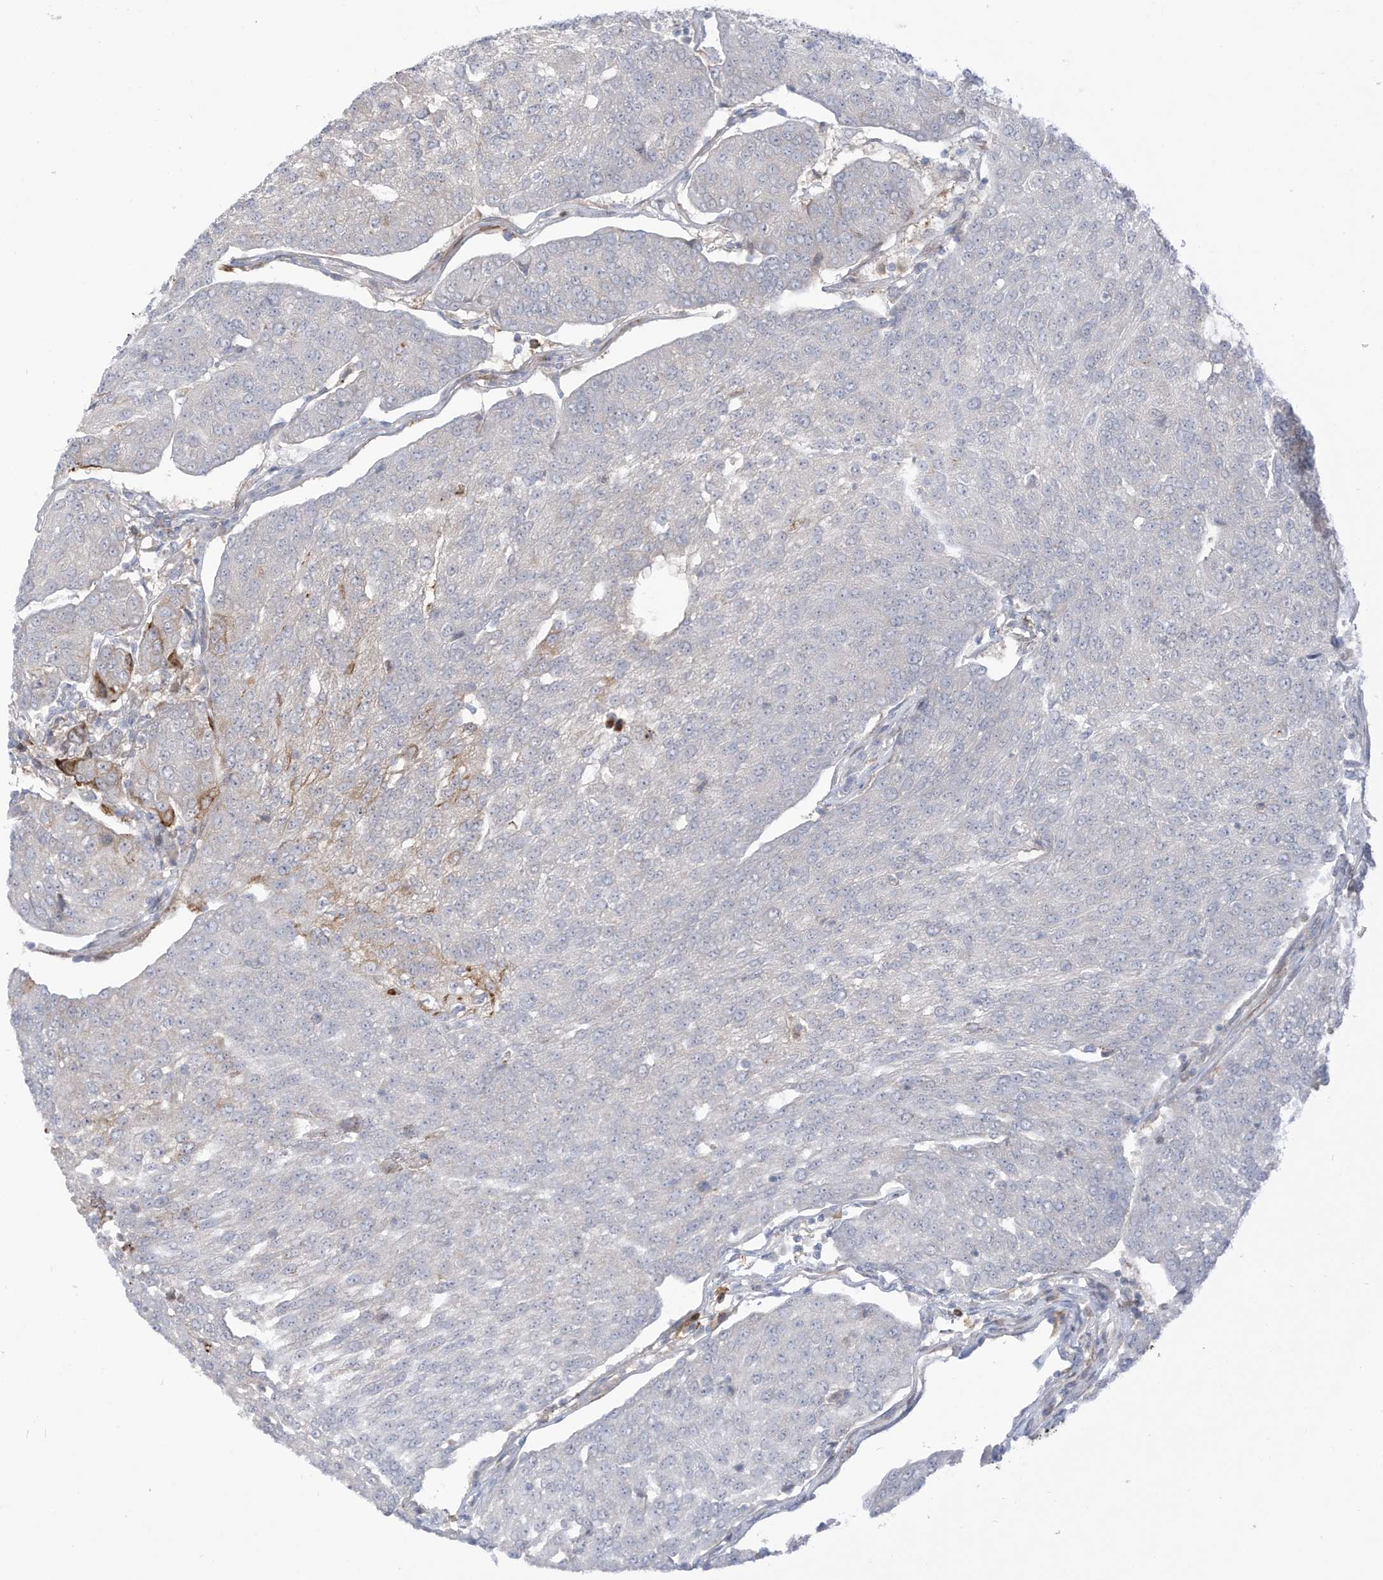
{"staining": {"intensity": "negative", "quantity": "none", "location": "none"}, "tissue": "urothelial cancer", "cell_type": "Tumor cells", "image_type": "cancer", "snomed": [{"axis": "morphology", "description": "Urothelial carcinoma, High grade"}, {"axis": "topography", "description": "Urinary bladder"}], "caption": "Immunohistochemistry (IHC) histopathology image of neoplastic tissue: urothelial cancer stained with DAB demonstrates no significant protein expression in tumor cells.", "gene": "NOTO", "patient": {"sex": "female", "age": 85}}